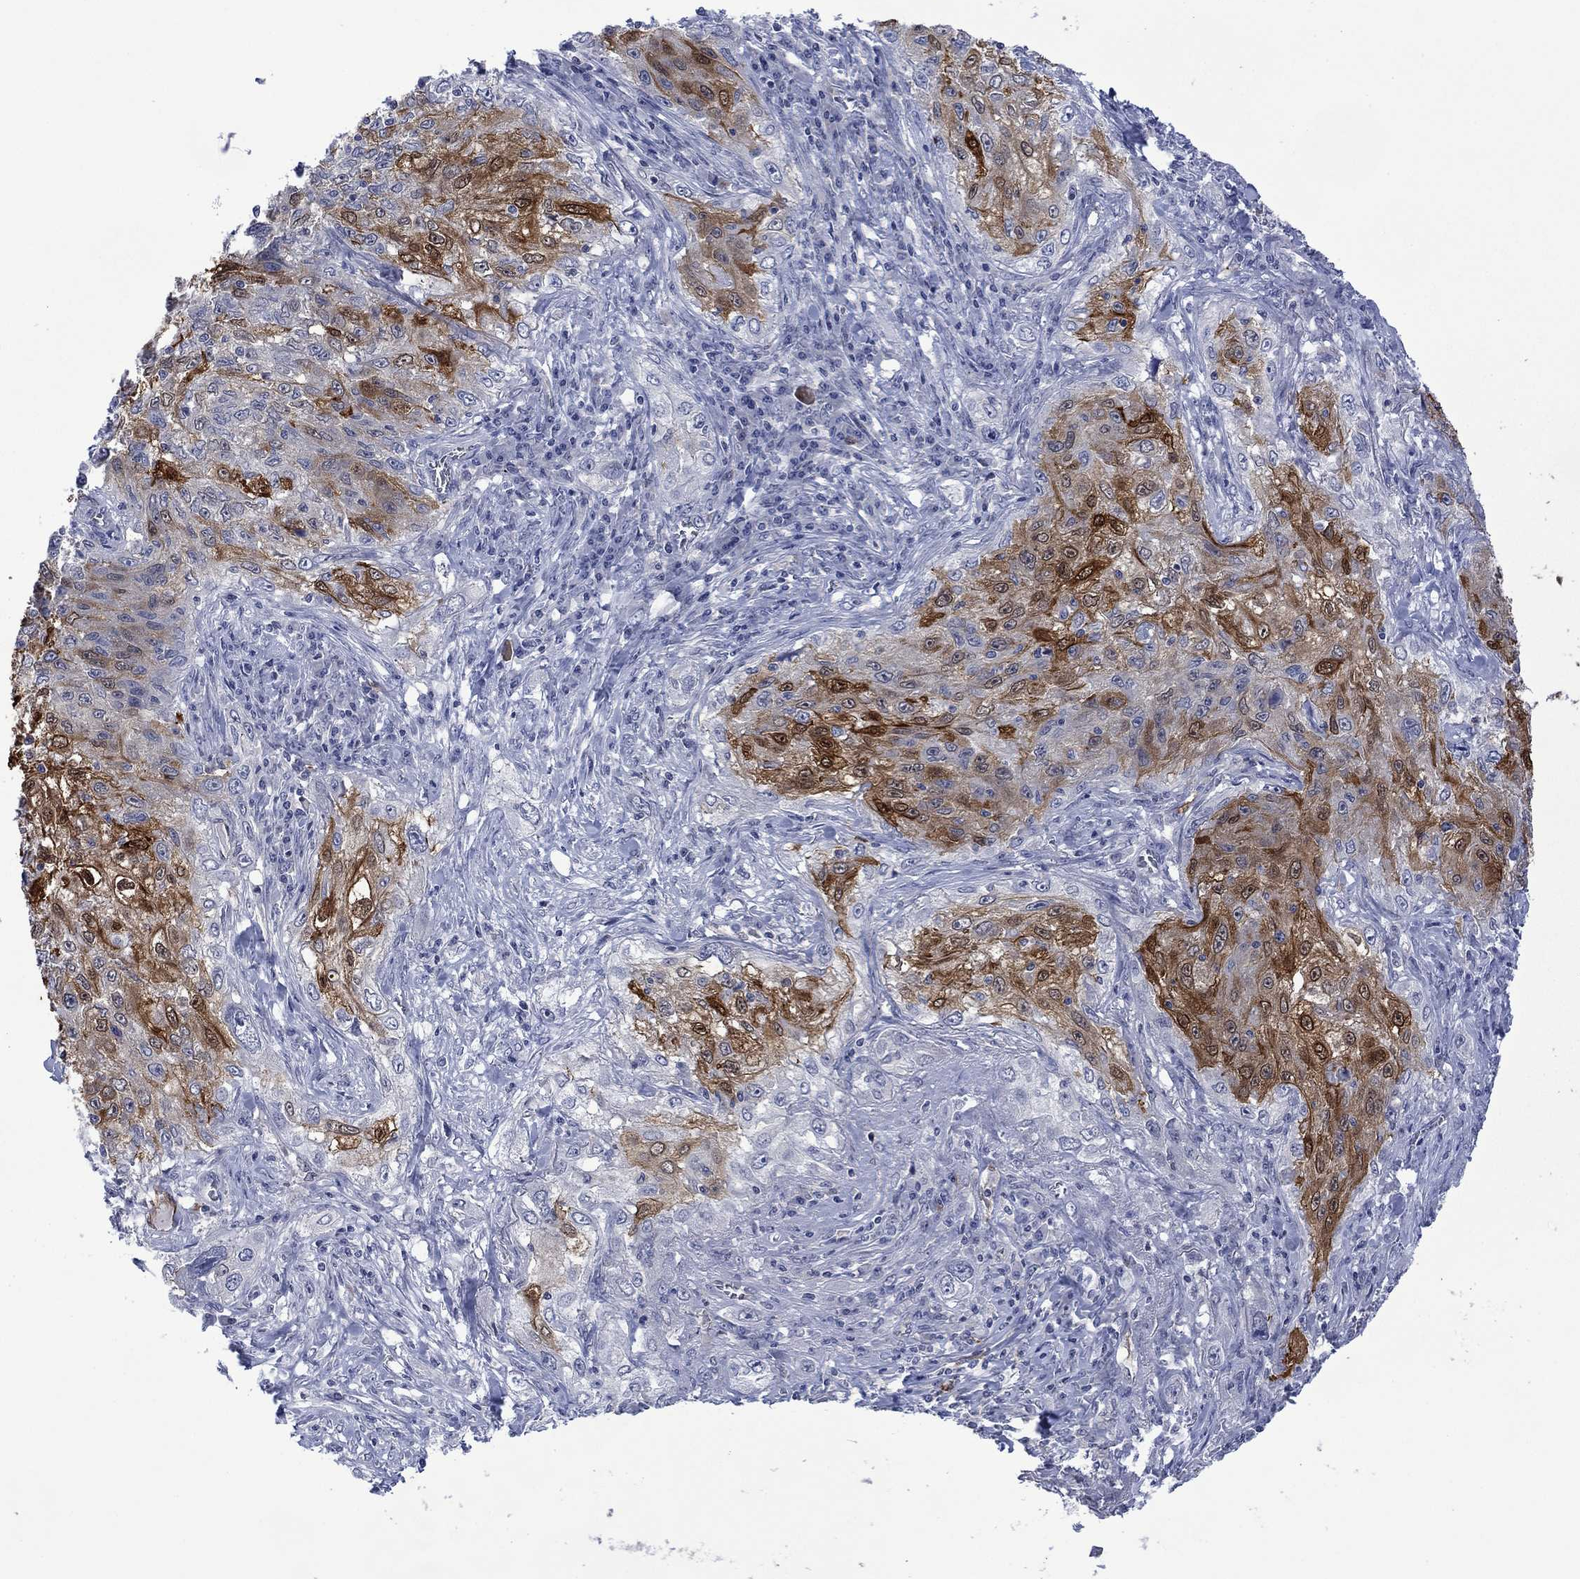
{"staining": {"intensity": "strong", "quantity": "25%-75%", "location": "cytoplasmic/membranous"}, "tissue": "lung cancer", "cell_type": "Tumor cells", "image_type": "cancer", "snomed": [{"axis": "morphology", "description": "Squamous cell carcinoma, NOS"}, {"axis": "topography", "description": "Lung"}], "caption": "Lung cancer stained with a protein marker demonstrates strong staining in tumor cells.", "gene": "AGL", "patient": {"sex": "female", "age": 69}}